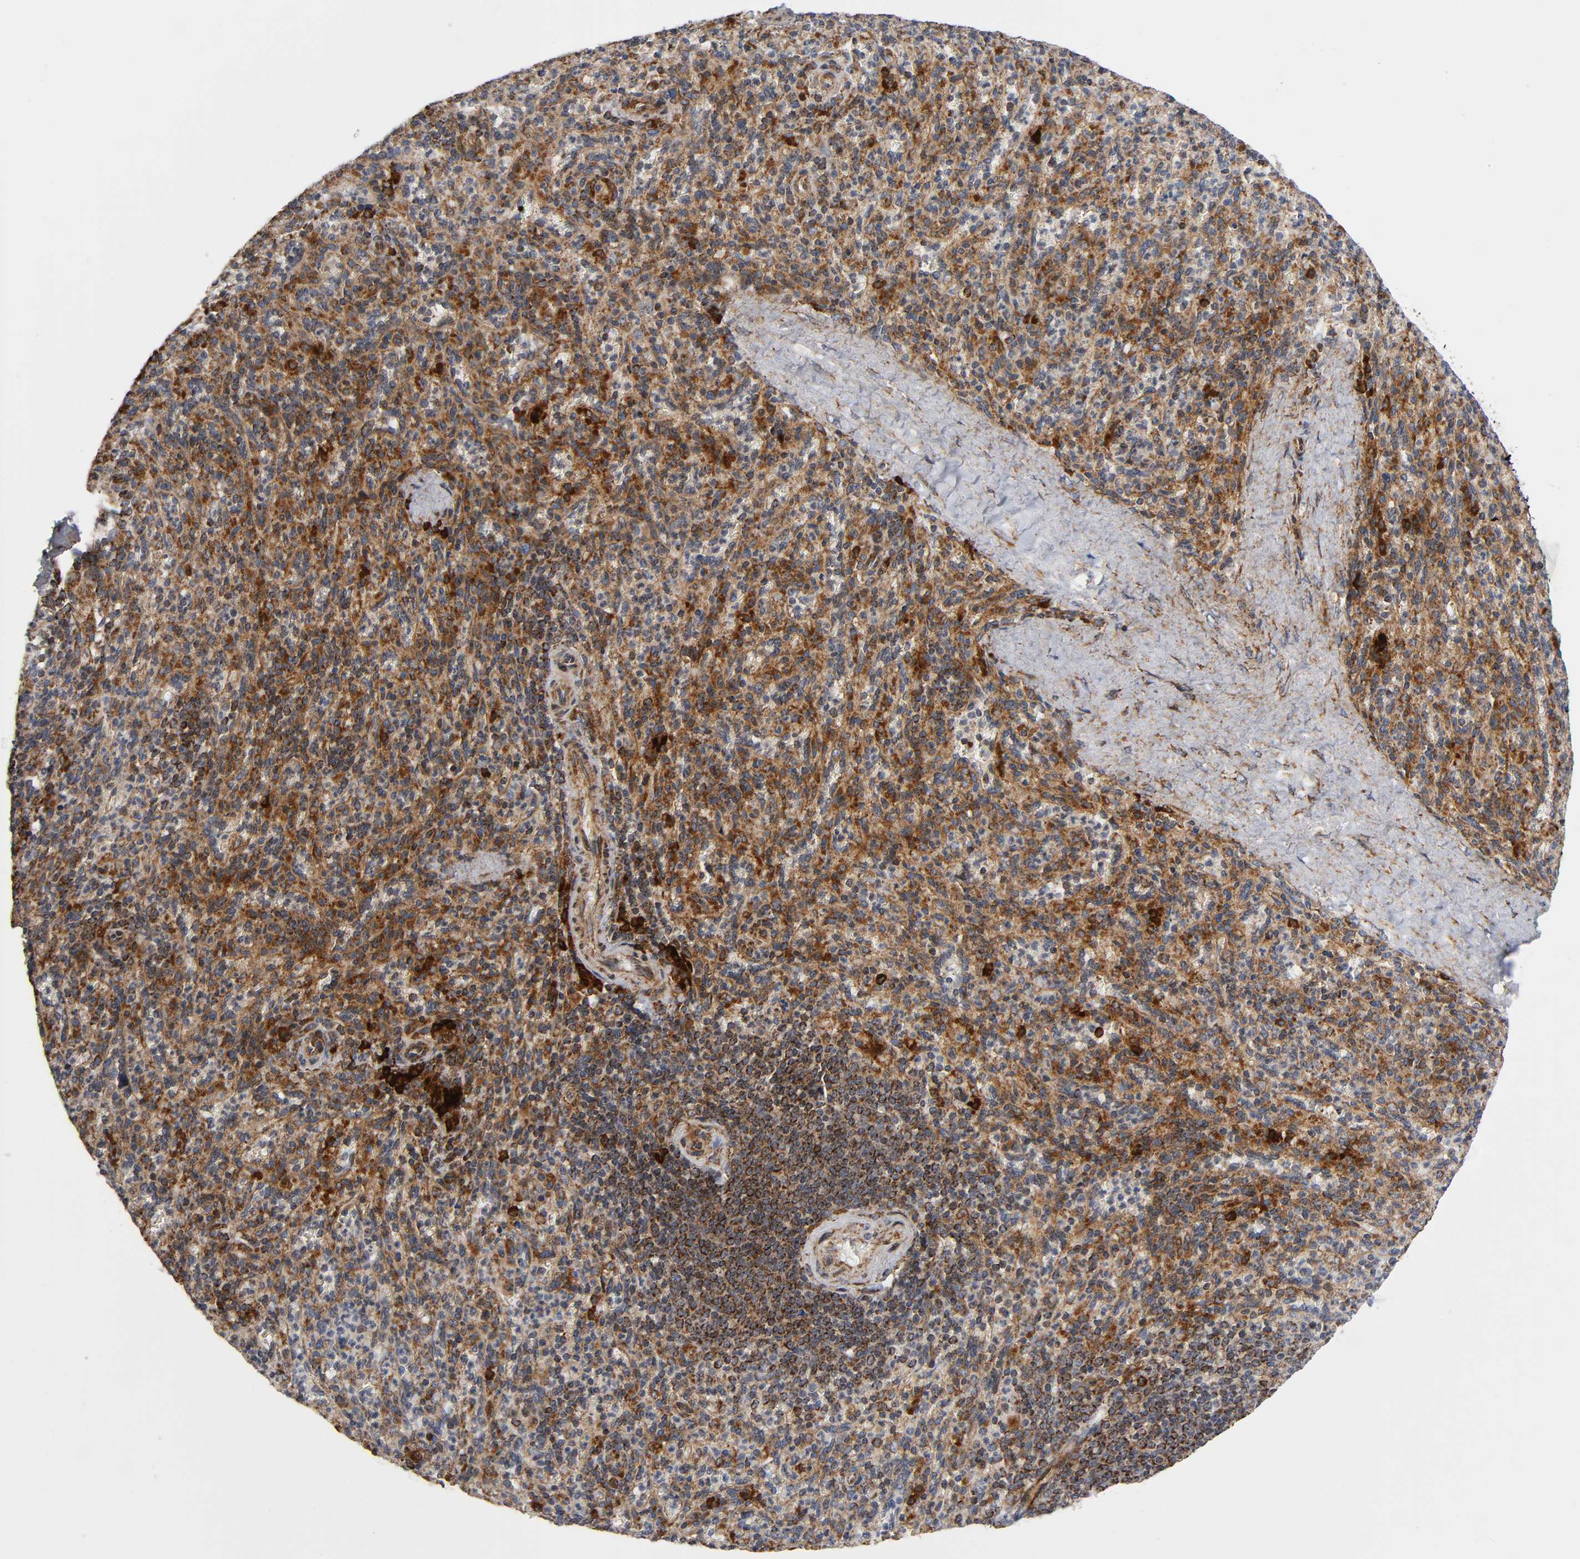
{"staining": {"intensity": "moderate", "quantity": ">75%", "location": "cytoplasmic/membranous"}, "tissue": "spleen", "cell_type": "Cells in red pulp", "image_type": "normal", "snomed": [{"axis": "morphology", "description": "Normal tissue, NOS"}, {"axis": "topography", "description": "Spleen"}], "caption": "Immunohistochemical staining of normal human spleen demonstrates moderate cytoplasmic/membranous protein staining in about >75% of cells in red pulp. (DAB (3,3'-diaminobenzidine) = brown stain, brightfield microscopy at high magnification).", "gene": "MAP3K1", "patient": {"sex": "male", "age": 36}}